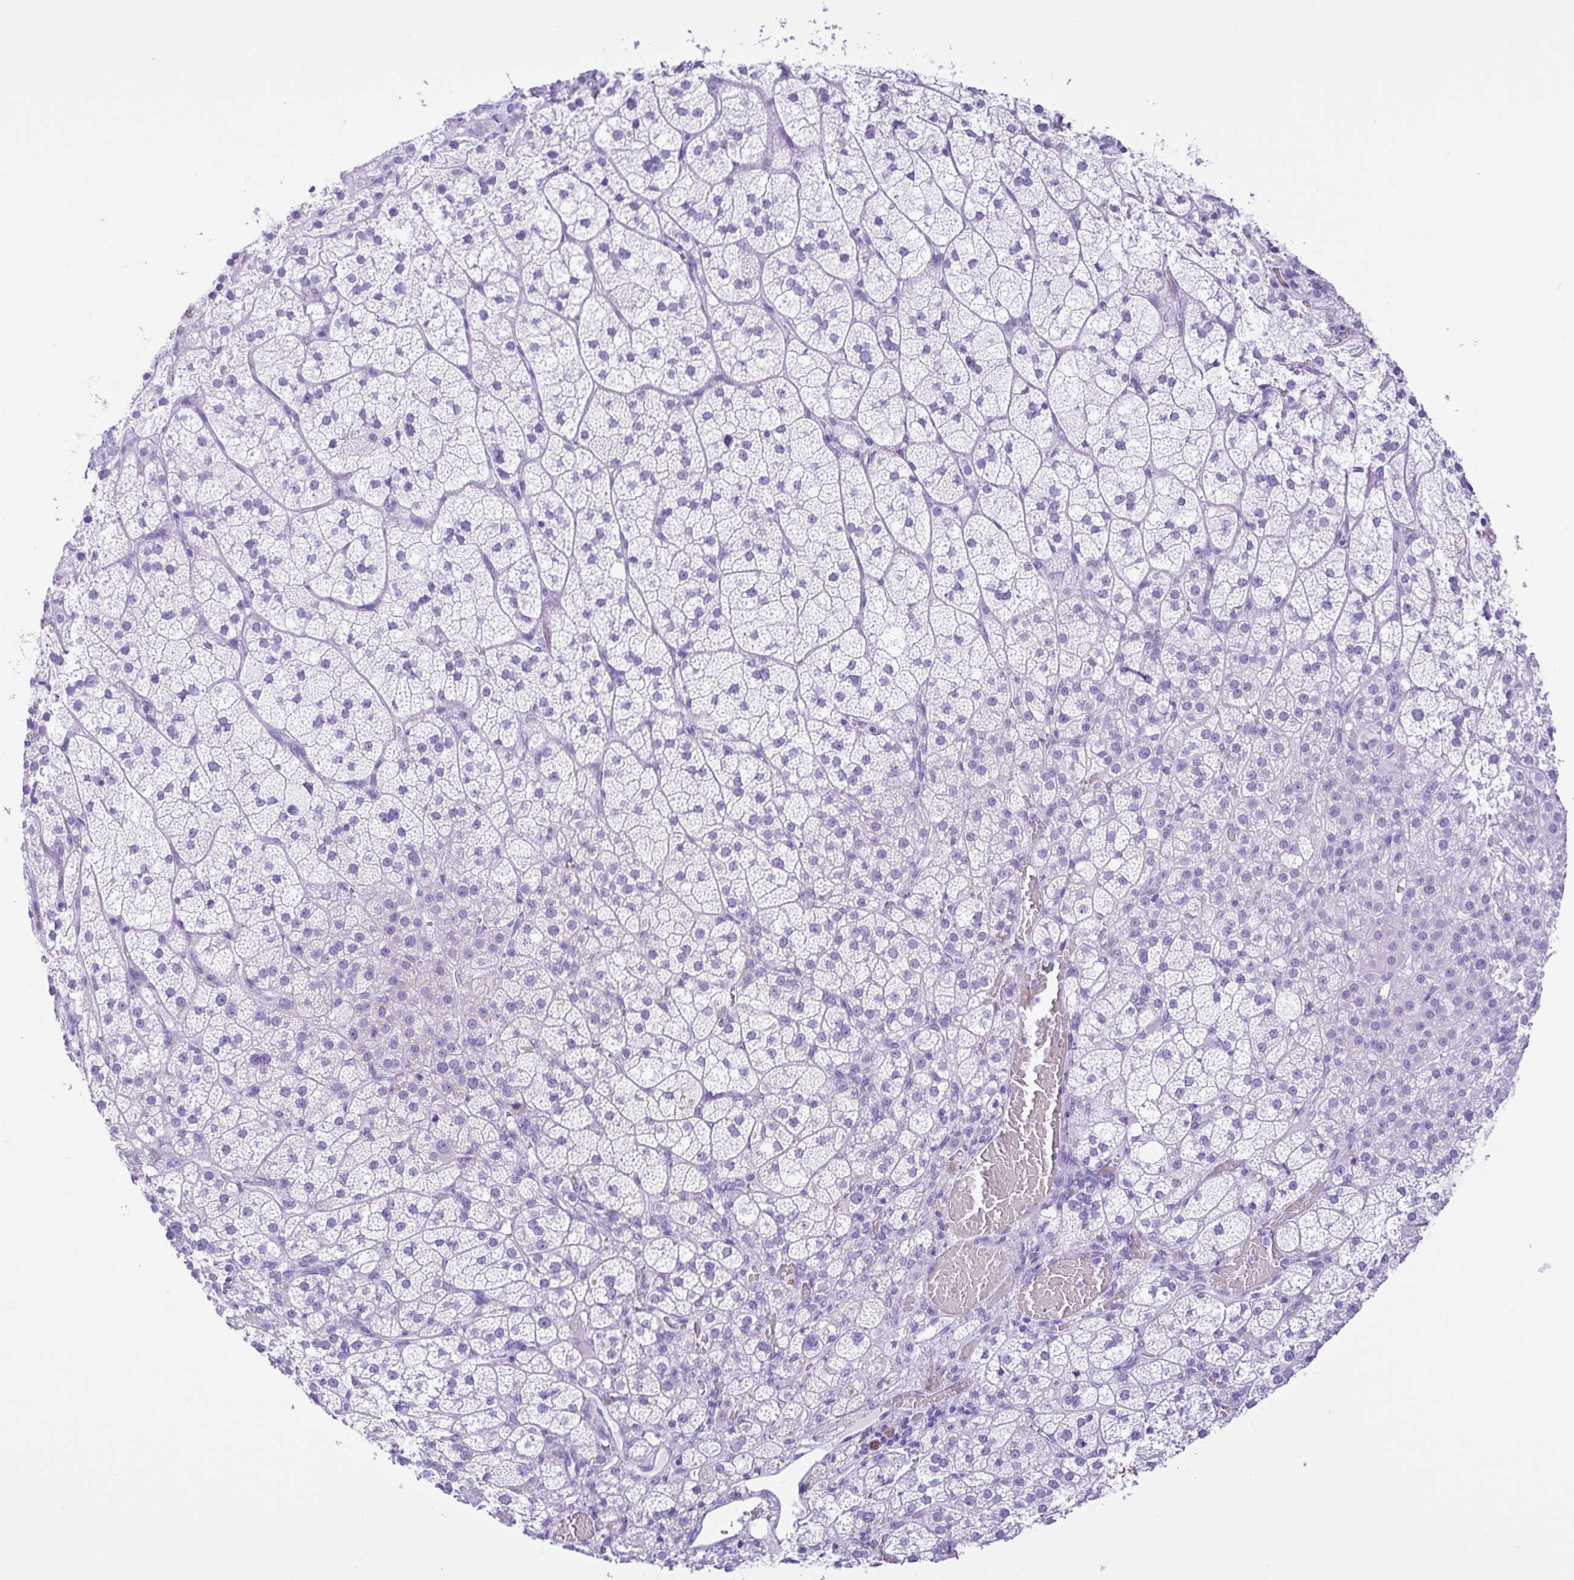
{"staining": {"intensity": "negative", "quantity": "none", "location": "none"}, "tissue": "adrenal gland", "cell_type": "Glandular cells", "image_type": "normal", "snomed": [{"axis": "morphology", "description": "Normal tissue, NOS"}, {"axis": "topography", "description": "Adrenal gland"}], "caption": "The immunohistochemistry (IHC) micrograph has no significant positivity in glandular cells of adrenal gland. (Stains: DAB IHC with hematoxylin counter stain, Microscopy: brightfield microscopy at high magnification).", "gene": "ERP27", "patient": {"sex": "female", "age": 60}}